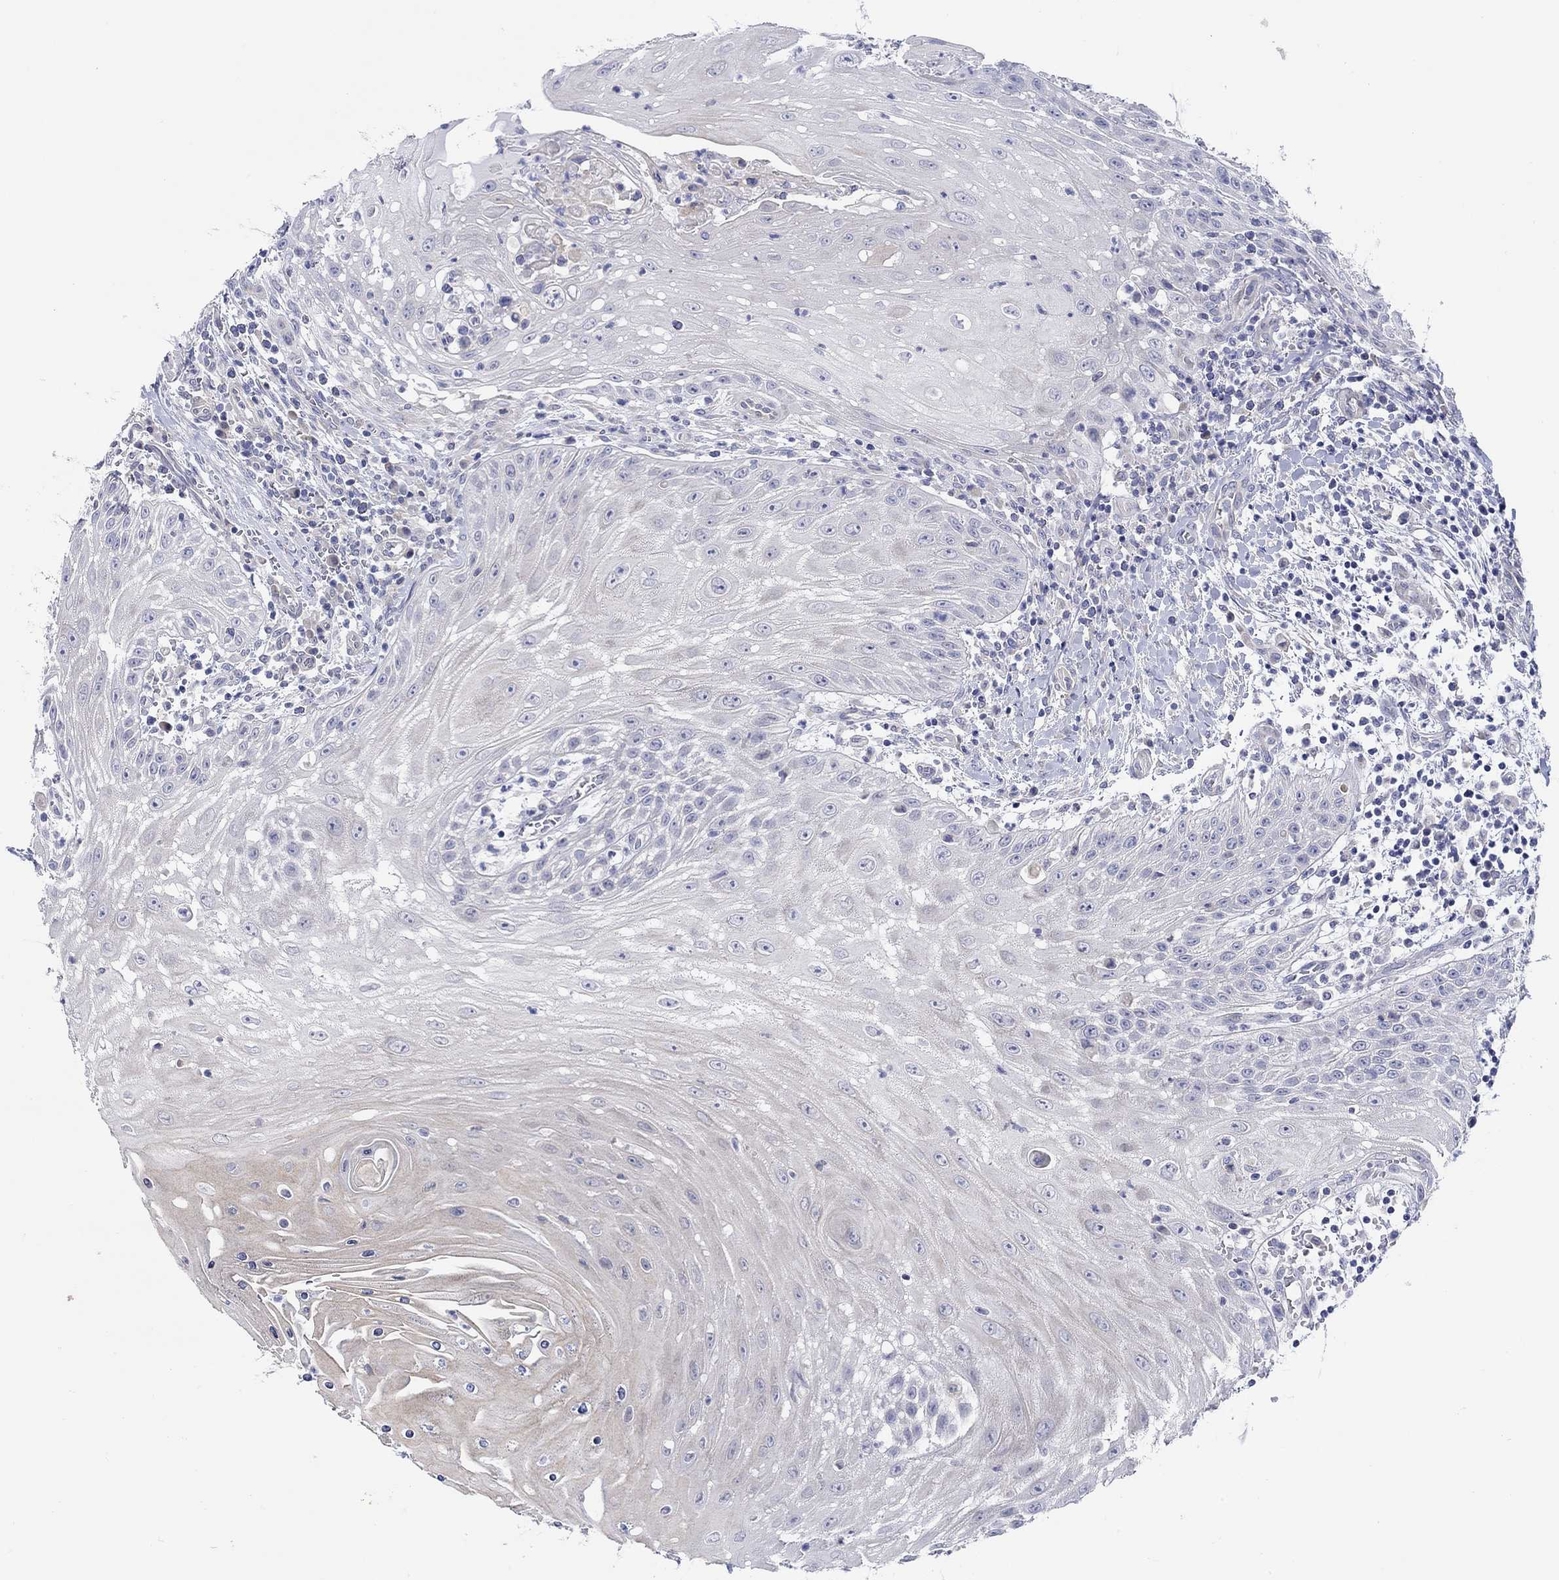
{"staining": {"intensity": "negative", "quantity": "none", "location": "none"}, "tissue": "head and neck cancer", "cell_type": "Tumor cells", "image_type": "cancer", "snomed": [{"axis": "morphology", "description": "Squamous cell carcinoma, NOS"}, {"axis": "topography", "description": "Oral tissue"}, {"axis": "topography", "description": "Head-Neck"}], "caption": "Immunohistochemistry histopathology image of head and neck squamous cell carcinoma stained for a protein (brown), which reveals no positivity in tumor cells.", "gene": "KRT222", "patient": {"sex": "male", "age": 58}}